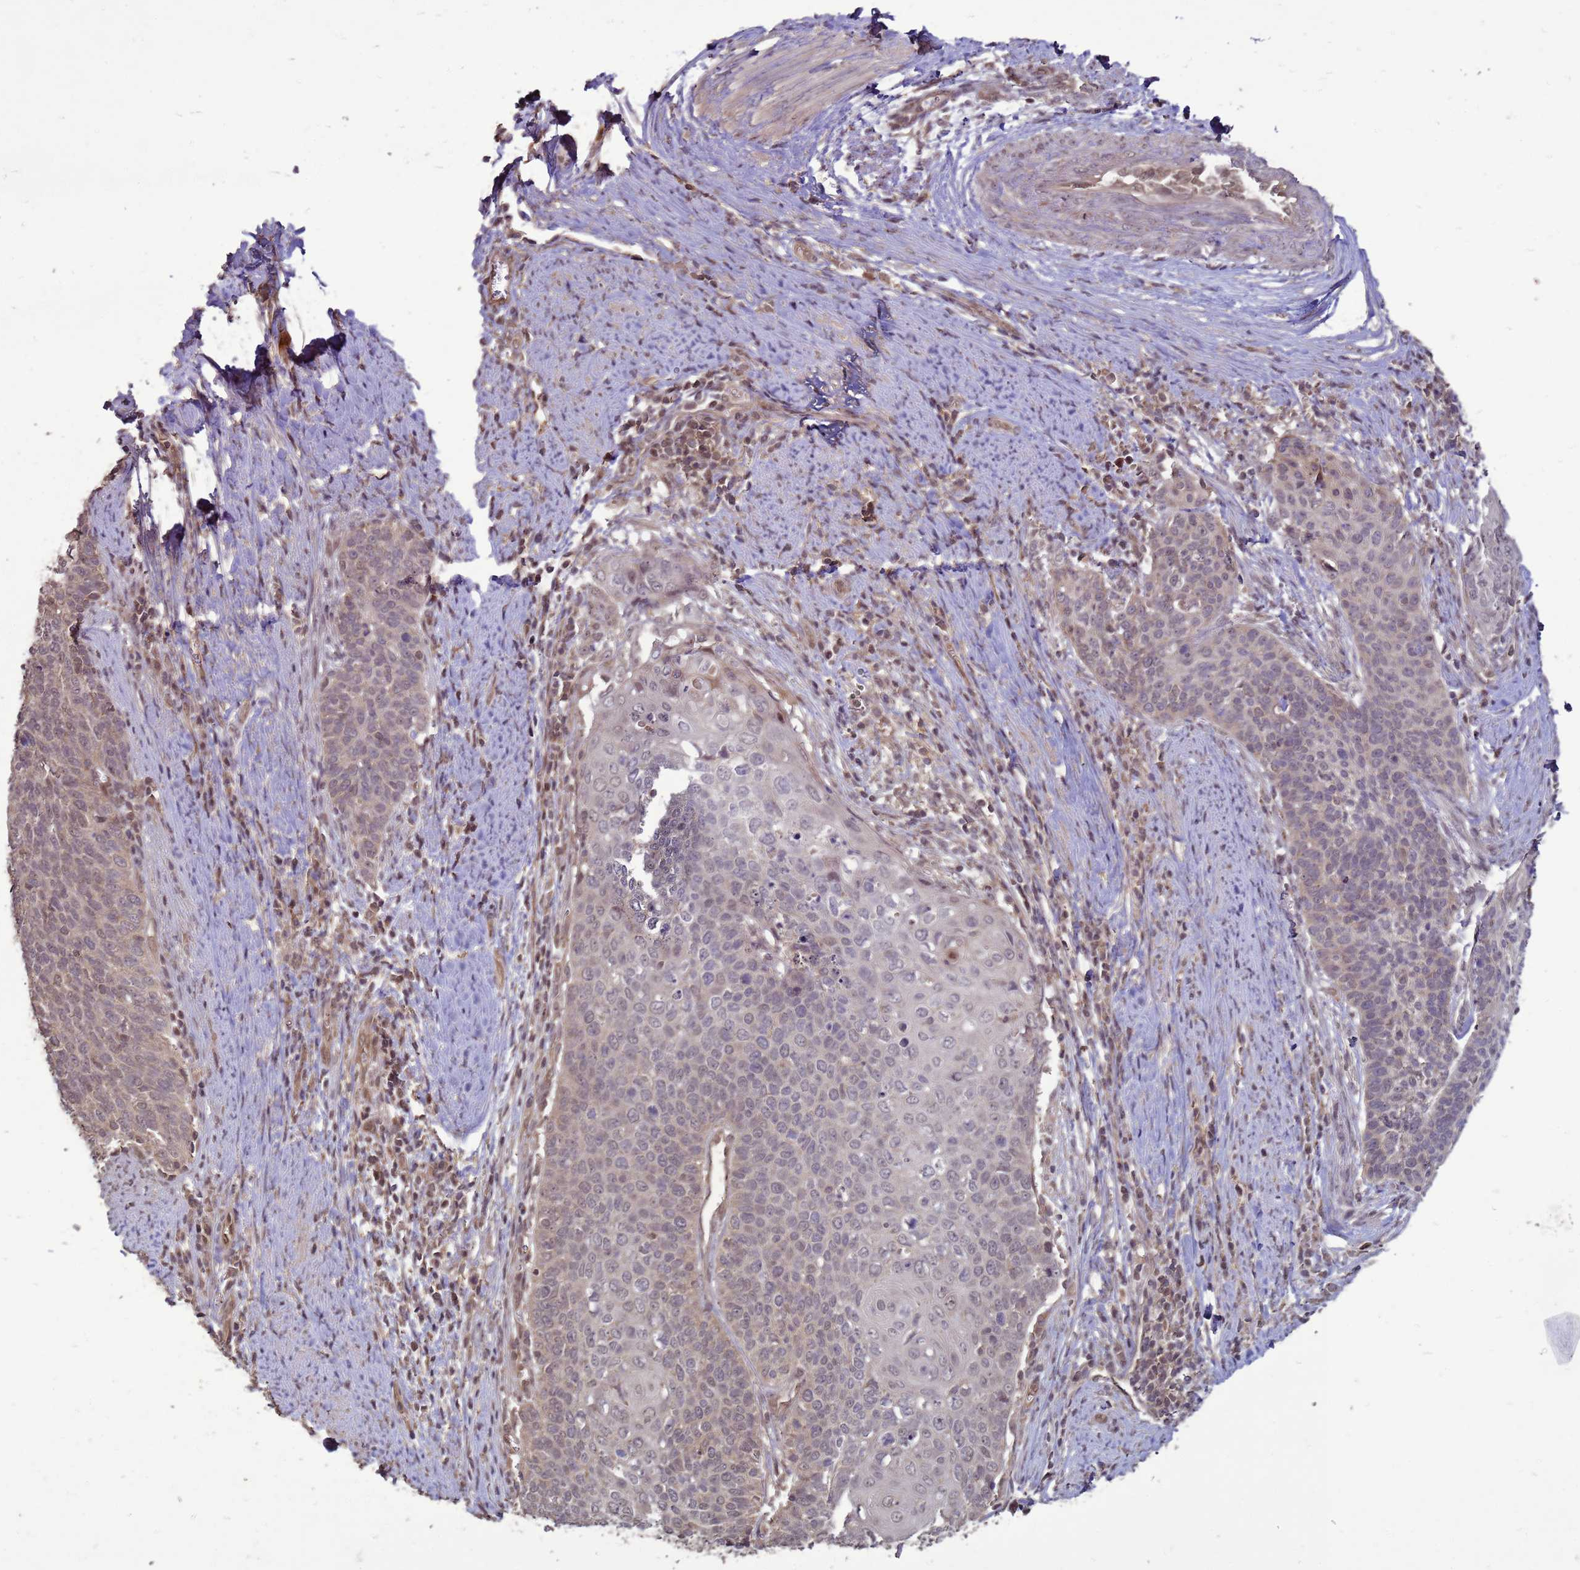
{"staining": {"intensity": "weak", "quantity": "<25%", "location": "nuclear"}, "tissue": "cervical cancer", "cell_type": "Tumor cells", "image_type": "cancer", "snomed": [{"axis": "morphology", "description": "Squamous cell carcinoma, NOS"}, {"axis": "topography", "description": "Cervix"}], "caption": "Tumor cells are negative for brown protein staining in cervical squamous cell carcinoma. (Stains: DAB IHC with hematoxylin counter stain, Microscopy: brightfield microscopy at high magnification).", "gene": "CRBN", "patient": {"sex": "female", "age": 39}}